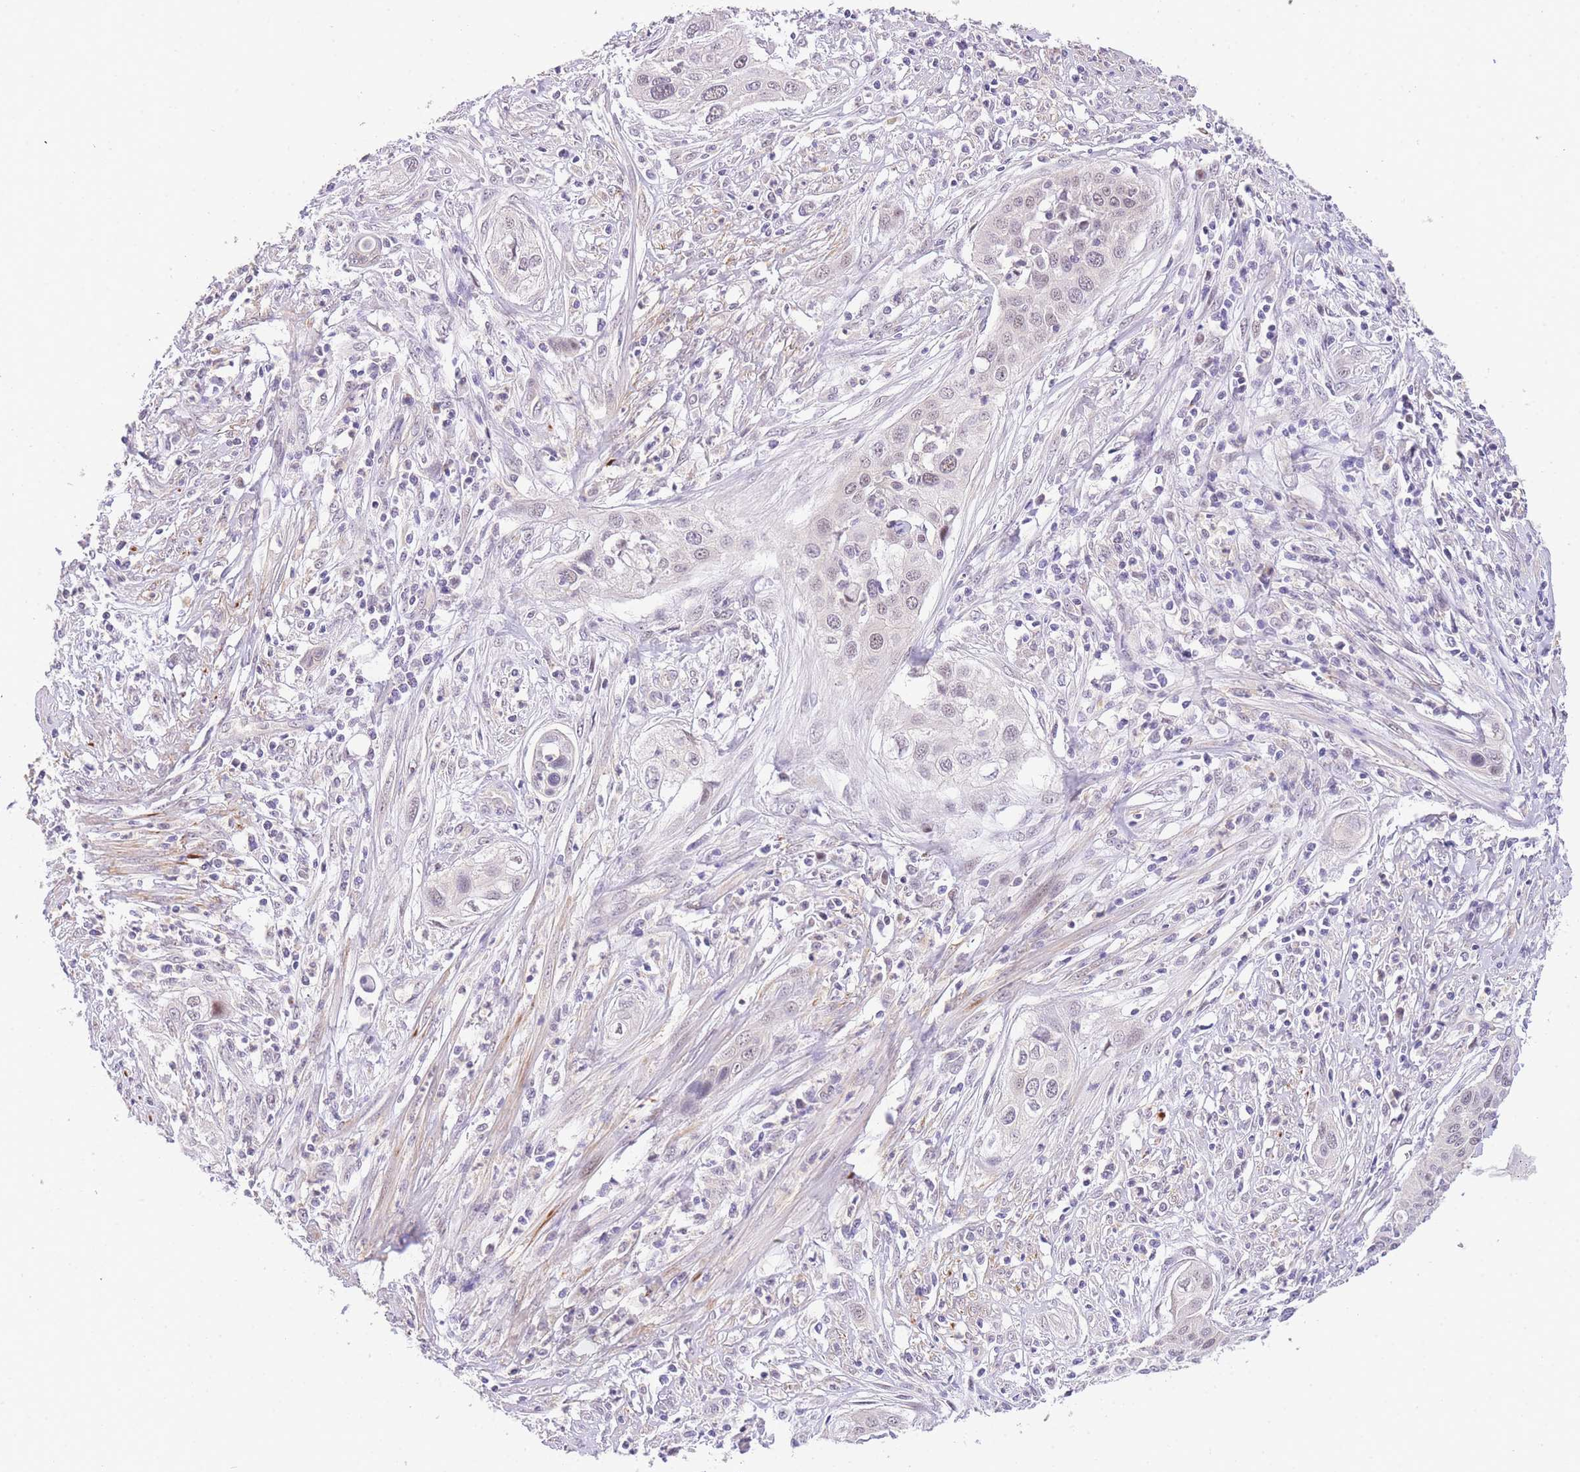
{"staining": {"intensity": "negative", "quantity": "none", "location": "none"}, "tissue": "cervical cancer", "cell_type": "Tumor cells", "image_type": "cancer", "snomed": [{"axis": "morphology", "description": "Squamous cell carcinoma, NOS"}, {"axis": "topography", "description": "Cervix"}], "caption": "Protein analysis of squamous cell carcinoma (cervical) displays no significant staining in tumor cells.", "gene": "SLC35F2", "patient": {"sex": "female", "age": 34}}